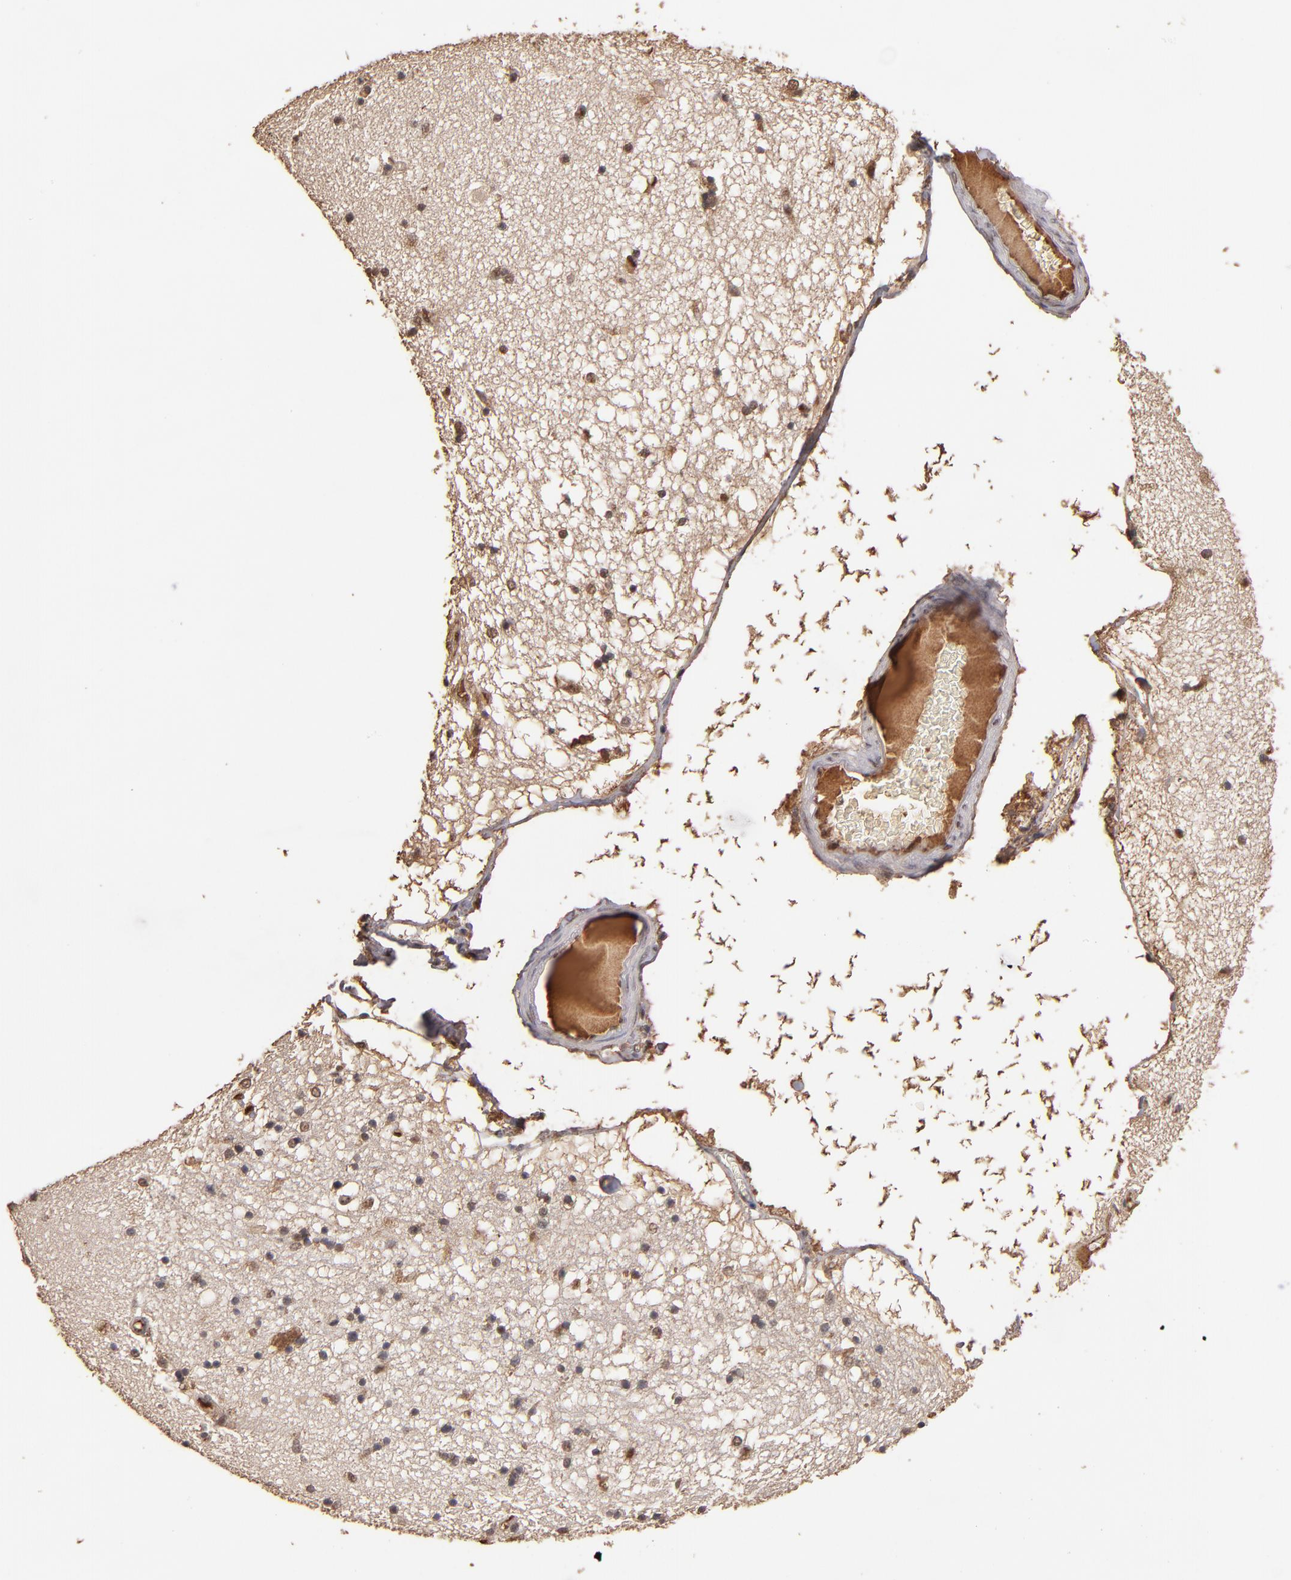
{"staining": {"intensity": "moderate", "quantity": ">75%", "location": "nuclear"}, "tissue": "hippocampus", "cell_type": "Glial cells", "image_type": "normal", "snomed": [{"axis": "morphology", "description": "Normal tissue, NOS"}, {"axis": "topography", "description": "Hippocampus"}], "caption": "Approximately >75% of glial cells in benign human hippocampus demonstrate moderate nuclear protein expression as visualized by brown immunohistochemical staining.", "gene": "EAPP", "patient": {"sex": "female", "age": 54}}